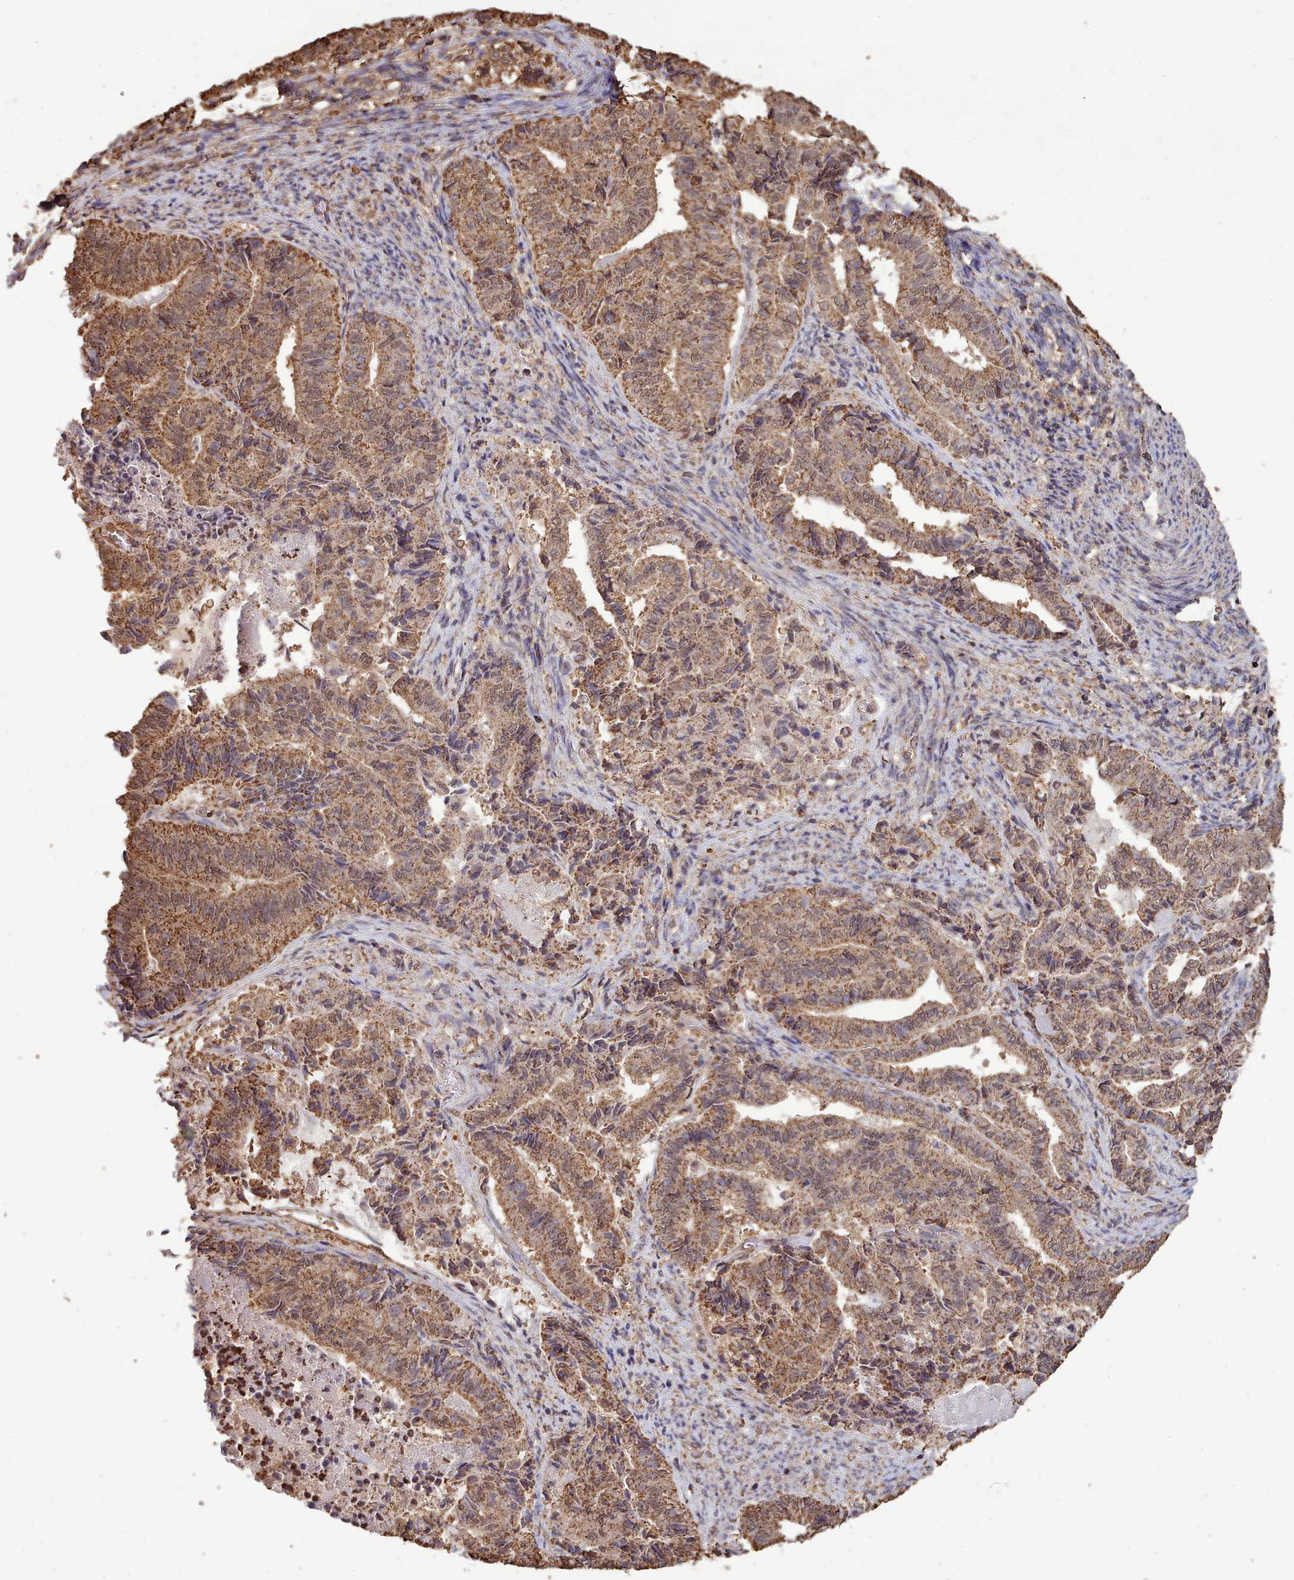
{"staining": {"intensity": "moderate", "quantity": ">75%", "location": "cytoplasmic/membranous"}, "tissue": "endometrial cancer", "cell_type": "Tumor cells", "image_type": "cancer", "snomed": [{"axis": "morphology", "description": "Adenocarcinoma, NOS"}, {"axis": "topography", "description": "Endometrium"}], "caption": "A brown stain labels moderate cytoplasmic/membranous expression of a protein in endometrial cancer tumor cells.", "gene": "METRN", "patient": {"sex": "female", "age": 80}}